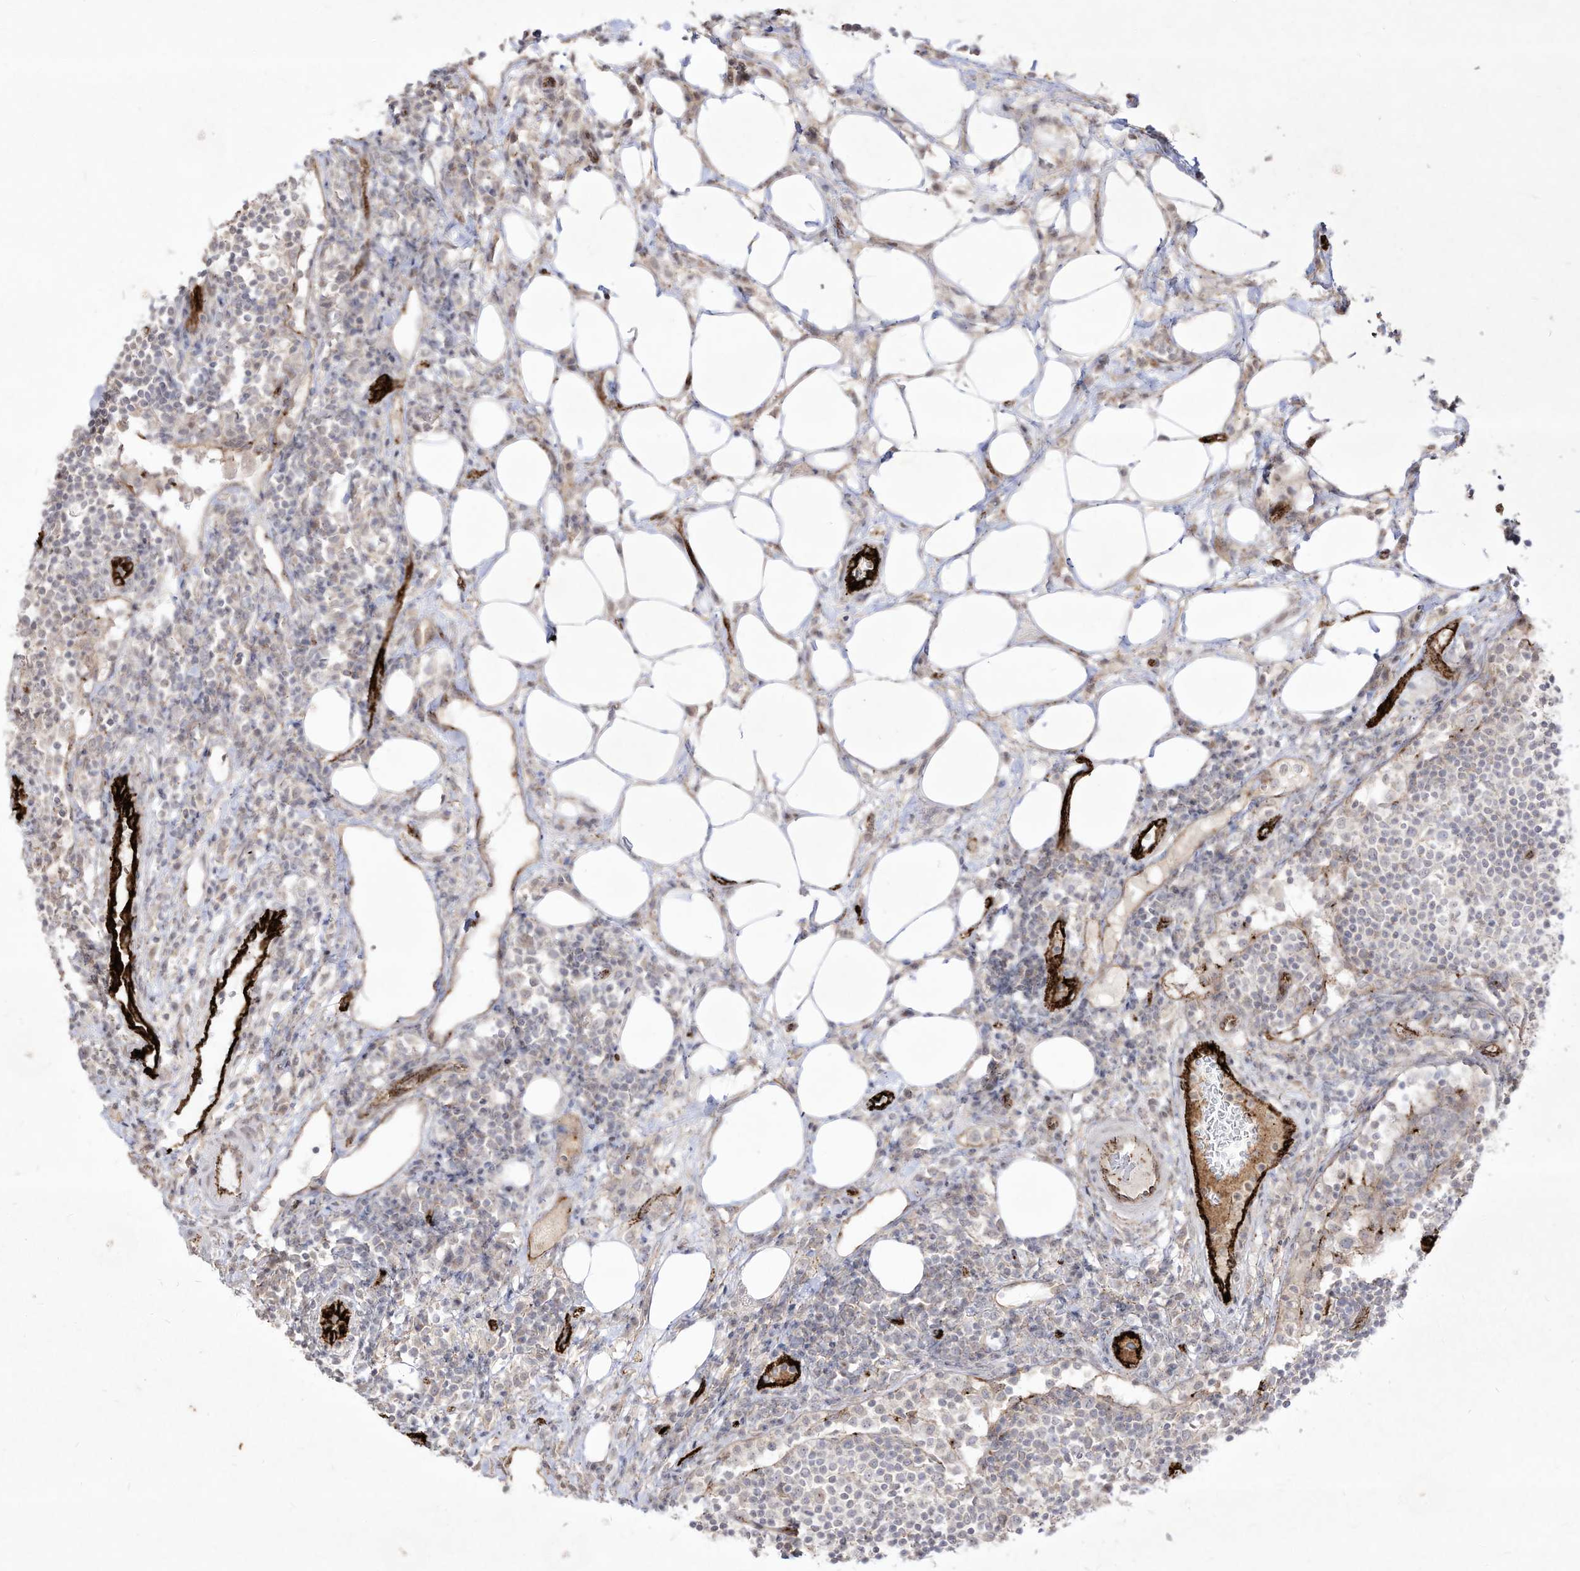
{"staining": {"intensity": "negative", "quantity": "none", "location": "none"}, "tissue": "lymph node", "cell_type": "Germinal center cells", "image_type": "normal", "snomed": [{"axis": "morphology", "description": "Normal tissue, NOS"}, {"axis": "topography", "description": "Lymph node"}], "caption": "Immunohistochemistry (IHC) image of unremarkable lymph node: lymph node stained with DAB (3,3'-diaminobenzidine) demonstrates no significant protein expression in germinal center cells.", "gene": "ZGRF1", "patient": {"sex": "female", "age": 53}}